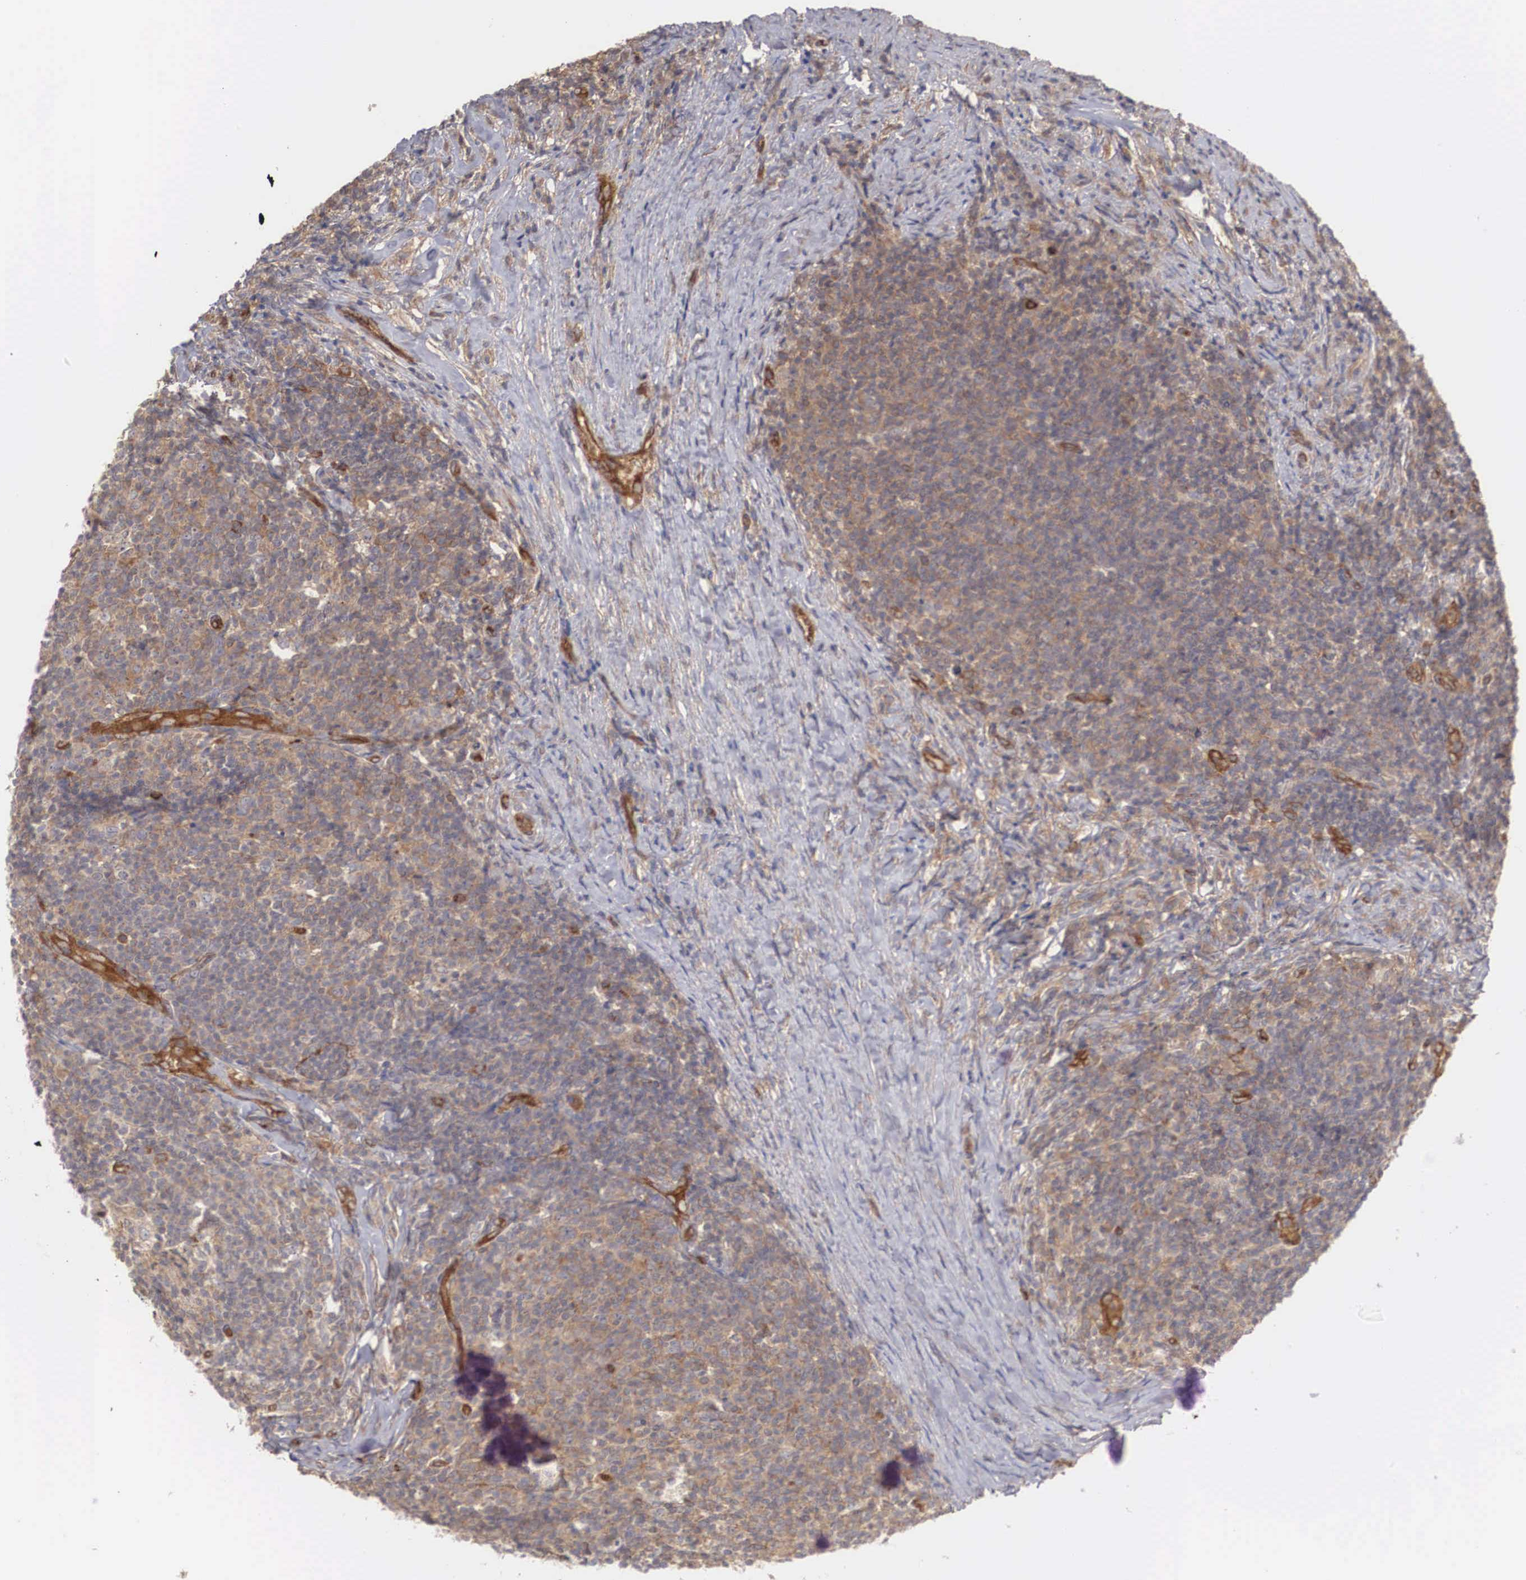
{"staining": {"intensity": "moderate", "quantity": ">75%", "location": "cytoplasmic/membranous"}, "tissue": "lymphoma", "cell_type": "Tumor cells", "image_type": "cancer", "snomed": [{"axis": "morphology", "description": "Malignant lymphoma, non-Hodgkin's type, Low grade"}, {"axis": "topography", "description": "Lymph node"}], "caption": "An IHC image of neoplastic tissue is shown. Protein staining in brown highlights moderate cytoplasmic/membranous positivity in lymphoma within tumor cells.", "gene": "ARMCX4", "patient": {"sex": "male", "age": 74}}